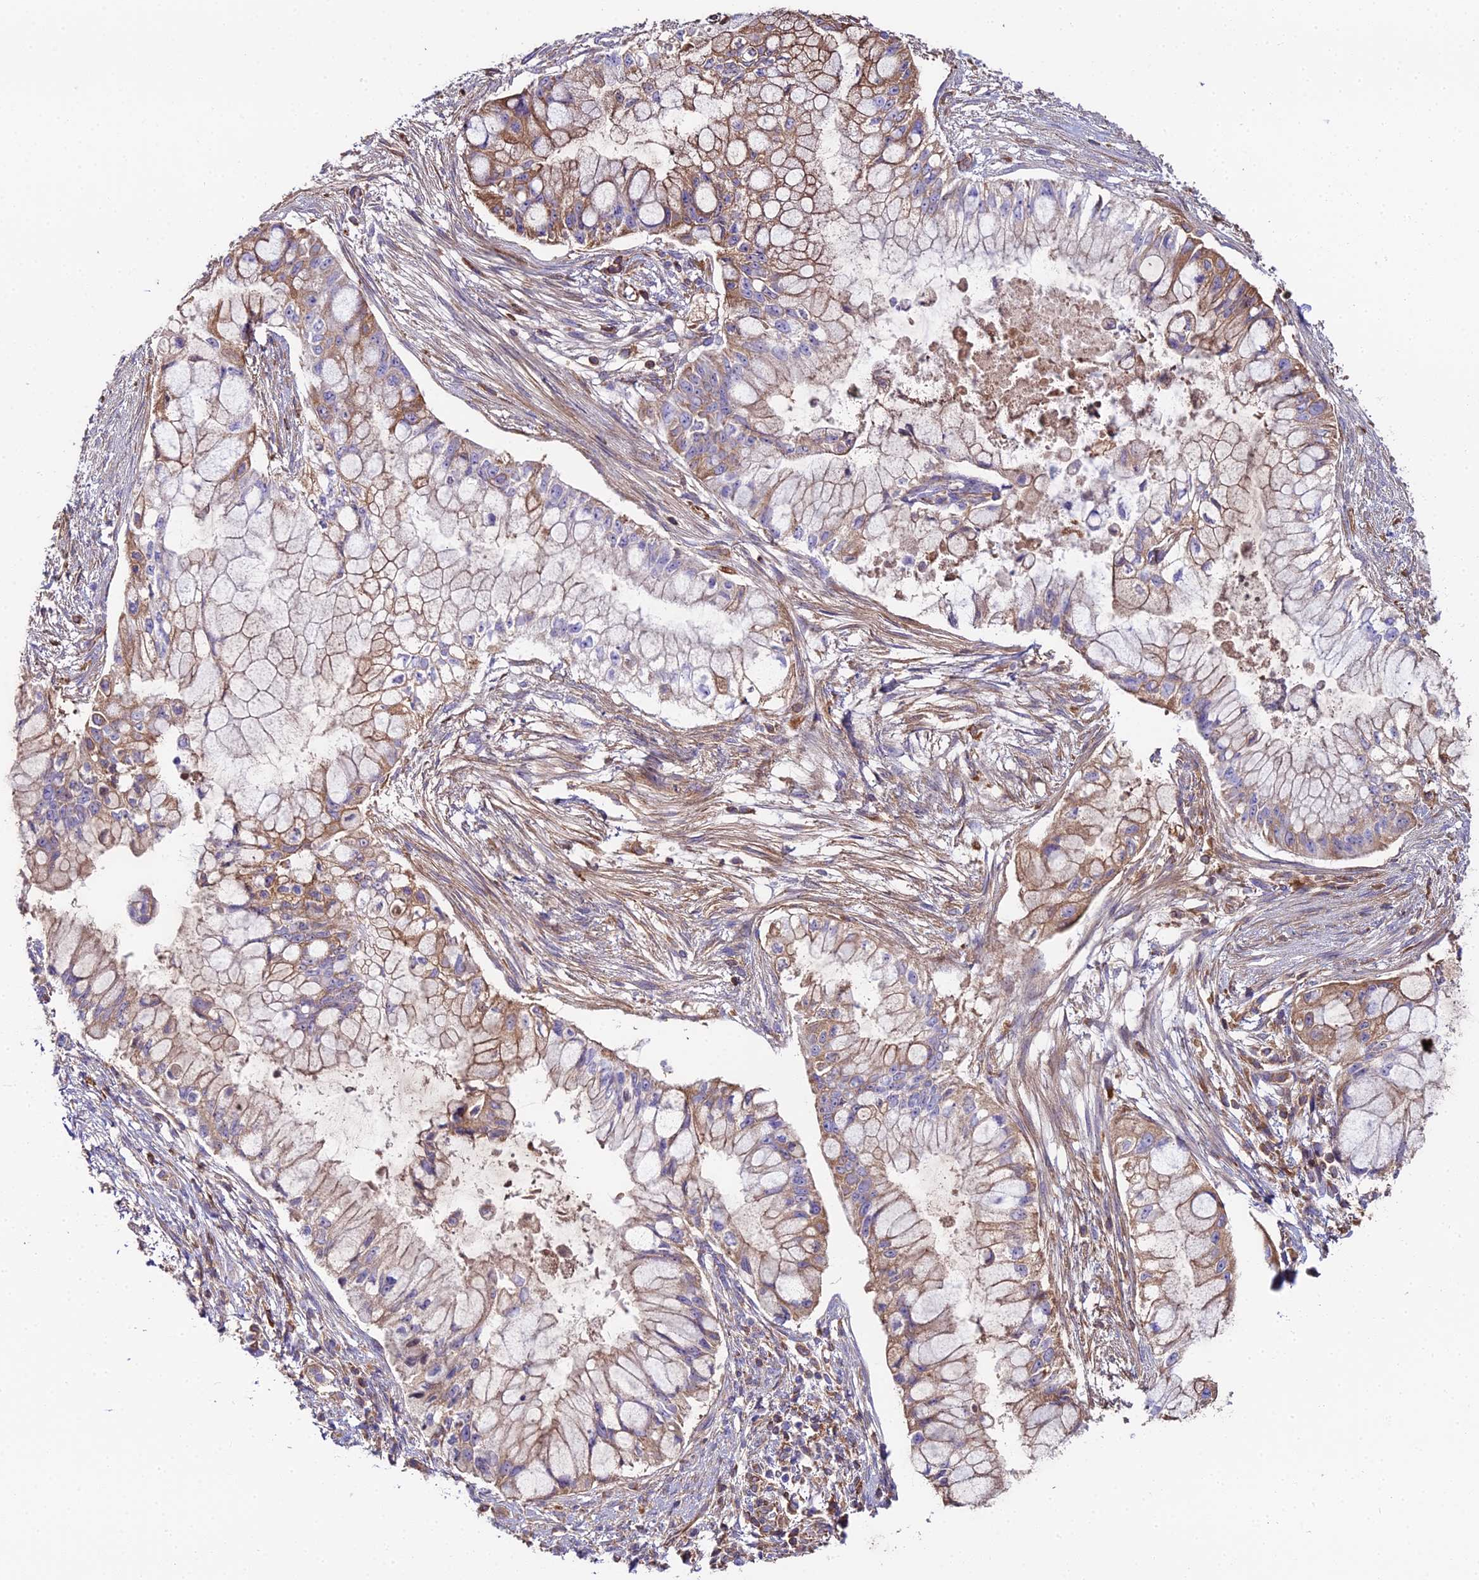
{"staining": {"intensity": "moderate", "quantity": "25%-75%", "location": "cytoplasmic/membranous"}, "tissue": "pancreatic cancer", "cell_type": "Tumor cells", "image_type": "cancer", "snomed": [{"axis": "morphology", "description": "Adenocarcinoma, NOS"}, {"axis": "topography", "description": "Pancreas"}], "caption": "A medium amount of moderate cytoplasmic/membranous positivity is identified in approximately 25%-75% of tumor cells in adenocarcinoma (pancreatic) tissue.", "gene": "BEX4", "patient": {"sex": "male", "age": 48}}